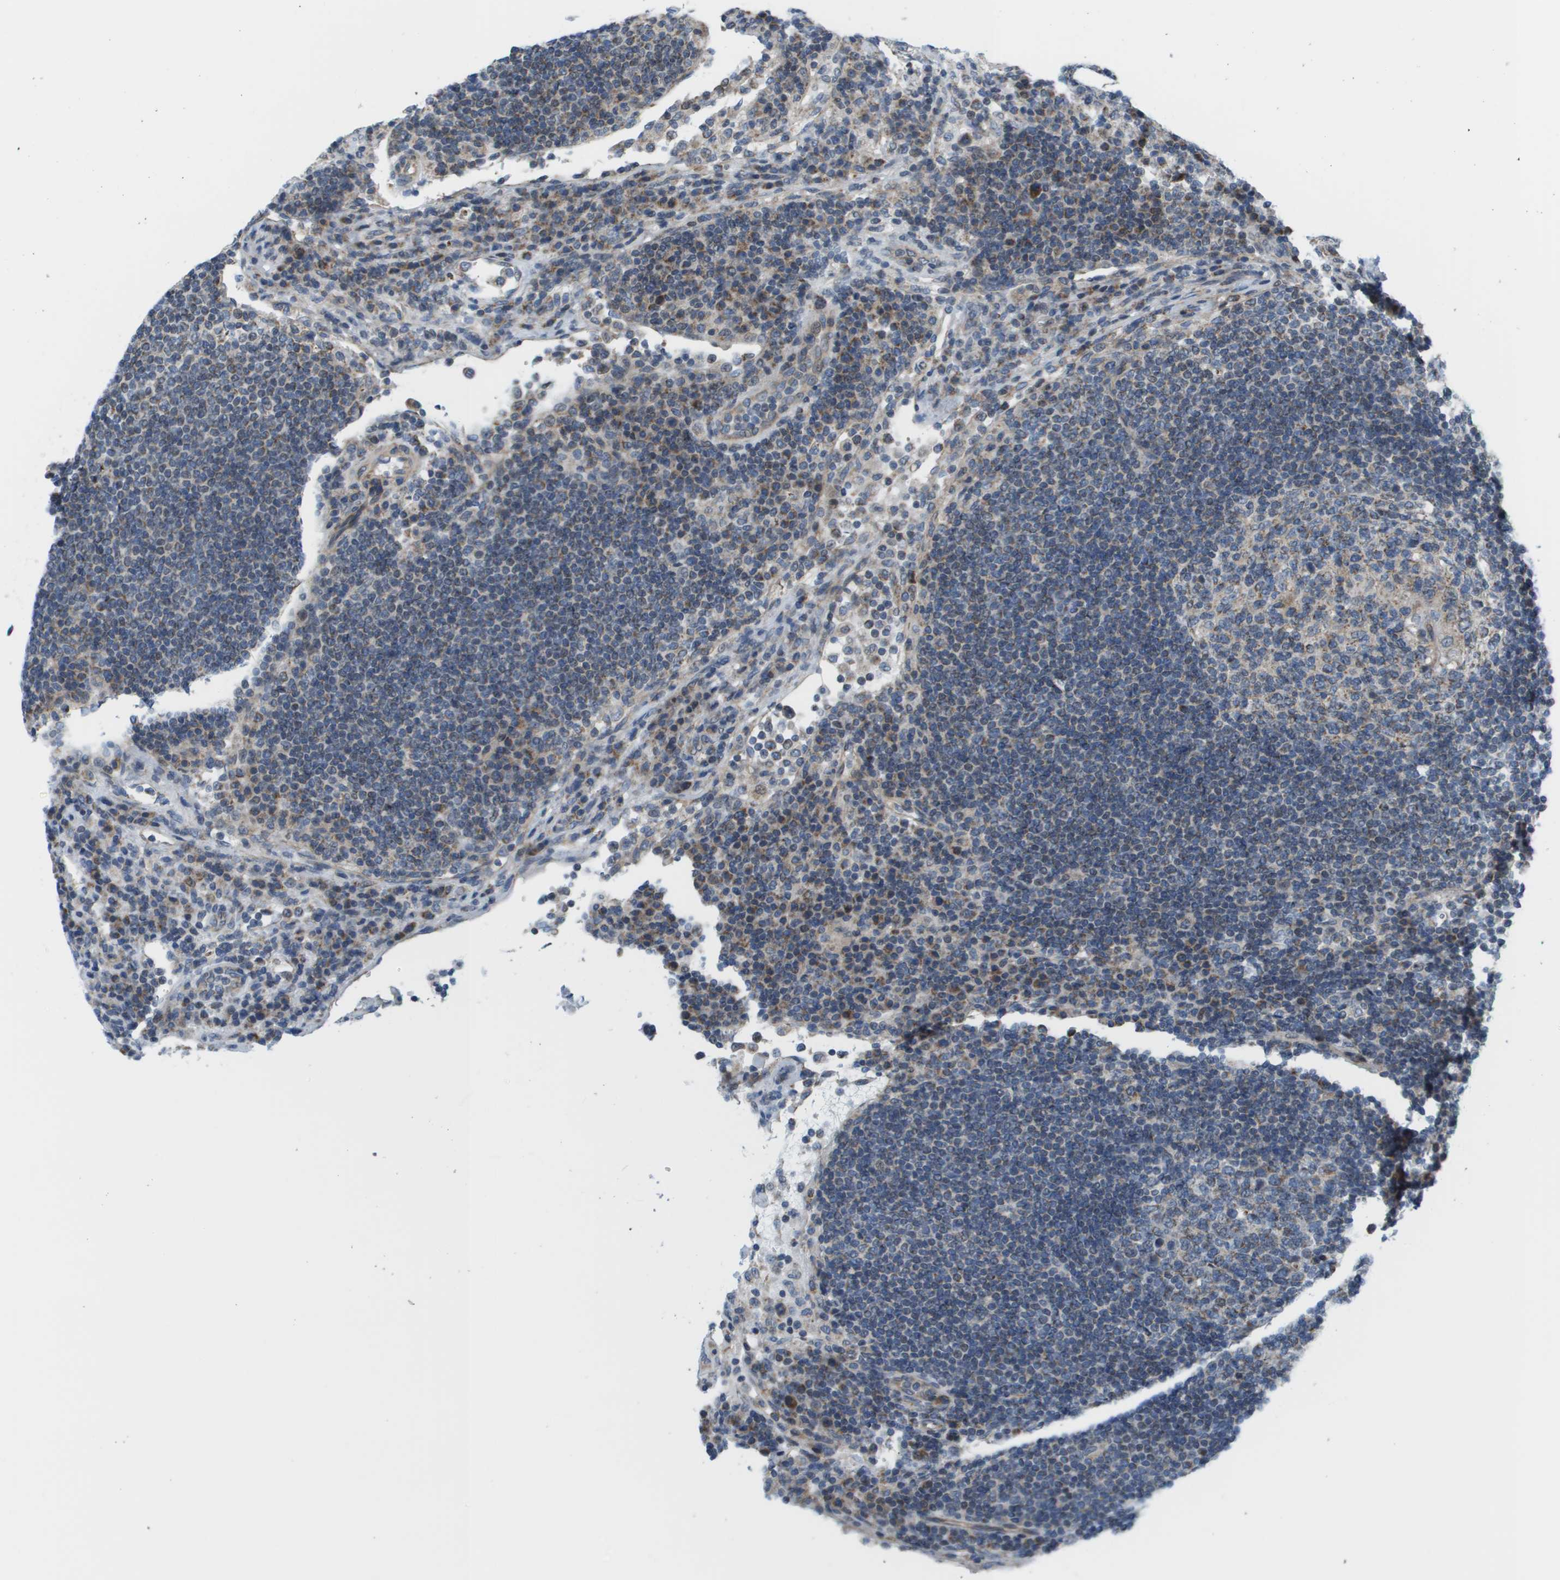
{"staining": {"intensity": "weak", "quantity": "25%-75%", "location": "cytoplasmic/membranous"}, "tissue": "lymph node", "cell_type": "Germinal center cells", "image_type": "normal", "snomed": [{"axis": "morphology", "description": "Normal tissue, NOS"}, {"axis": "topography", "description": "Lymph node"}], "caption": "Lymph node stained with IHC displays weak cytoplasmic/membranous expression in about 25%-75% of germinal center cells.", "gene": "KRT23", "patient": {"sex": "female", "age": 53}}